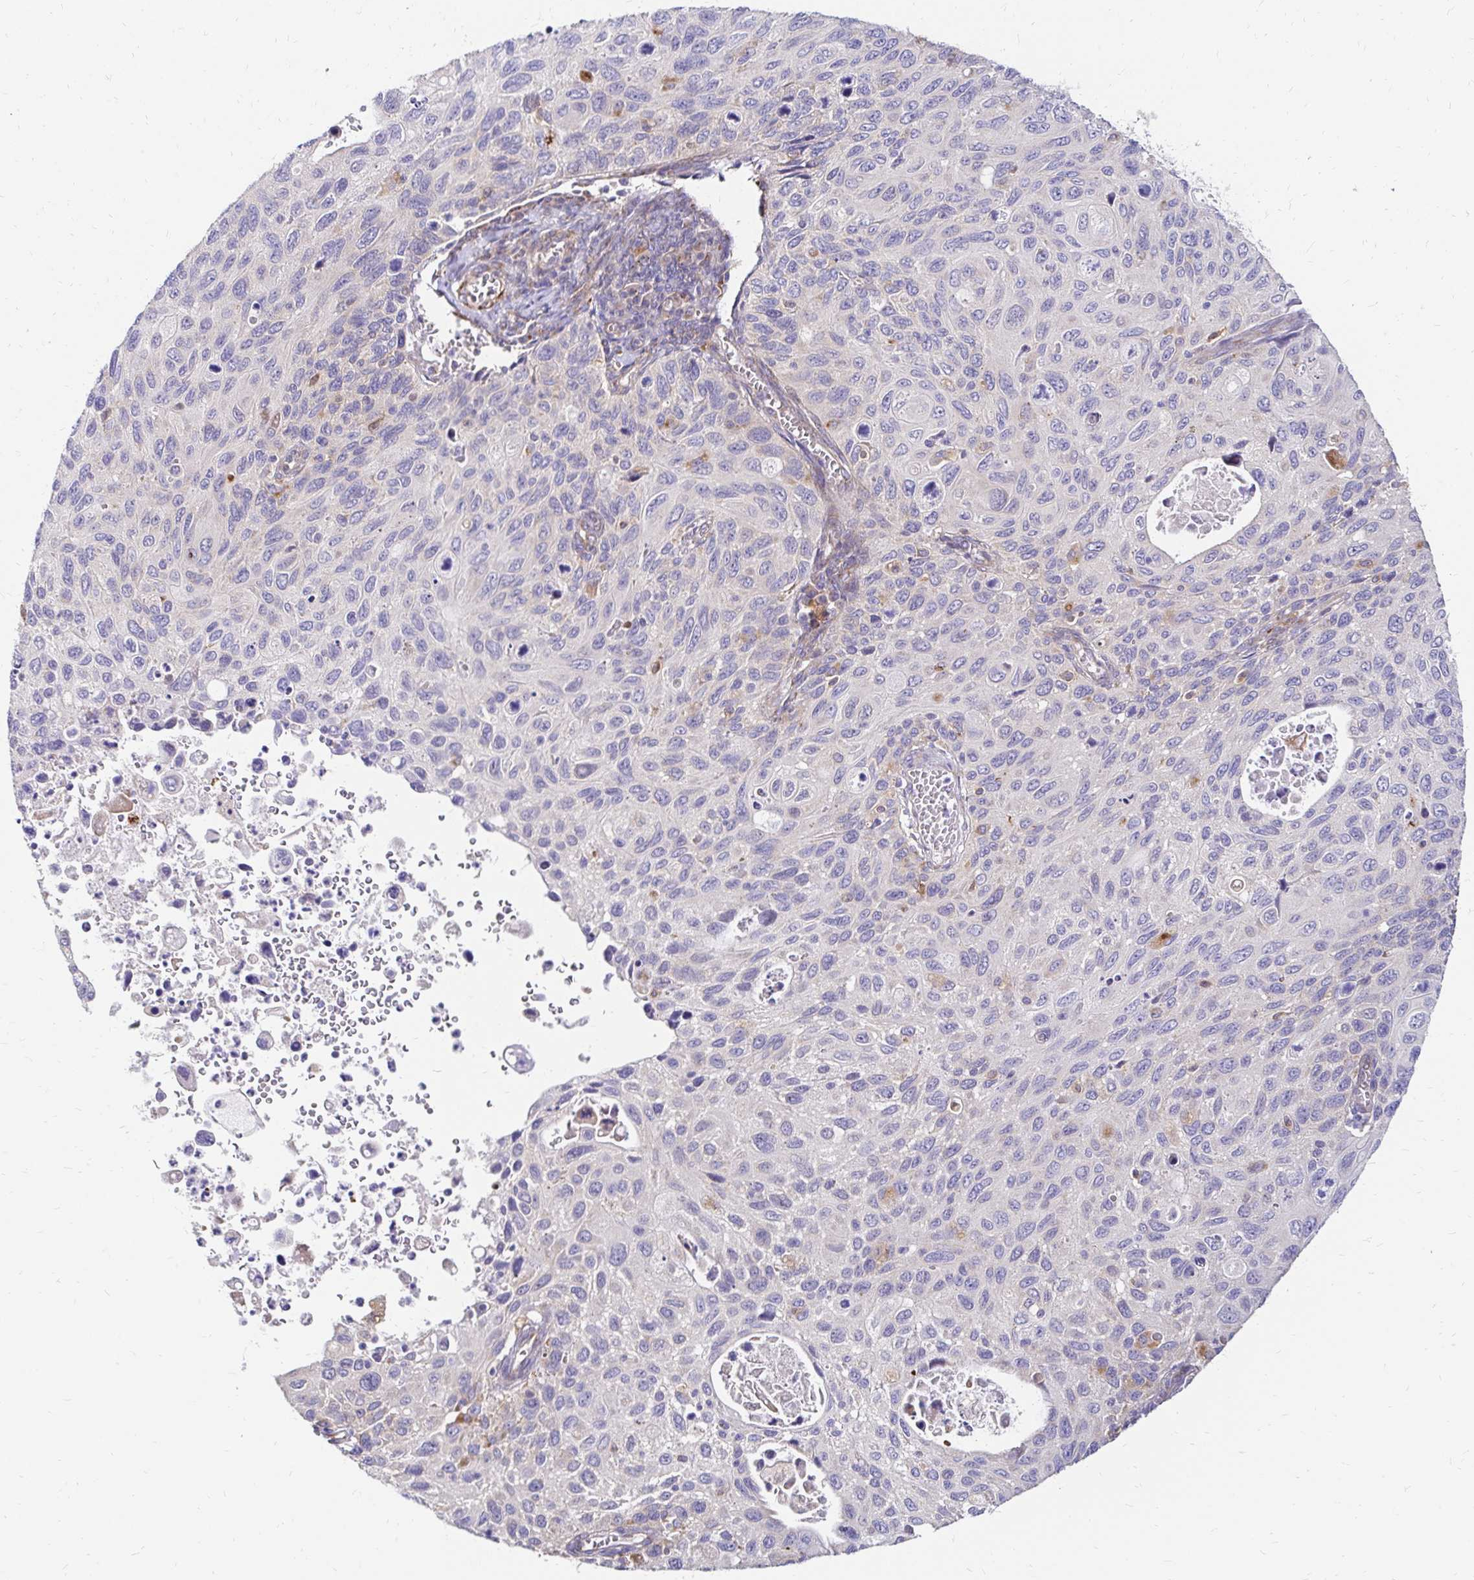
{"staining": {"intensity": "negative", "quantity": "none", "location": "none"}, "tissue": "cervical cancer", "cell_type": "Tumor cells", "image_type": "cancer", "snomed": [{"axis": "morphology", "description": "Squamous cell carcinoma, NOS"}, {"axis": "topography", "description": "Cervix"}], "caption": "The image displays no significant staining in tumor cells of cervical squamous cell carcinoma.", "gene": "IDUA", "patient": {"sex": "female", "age": 70}}